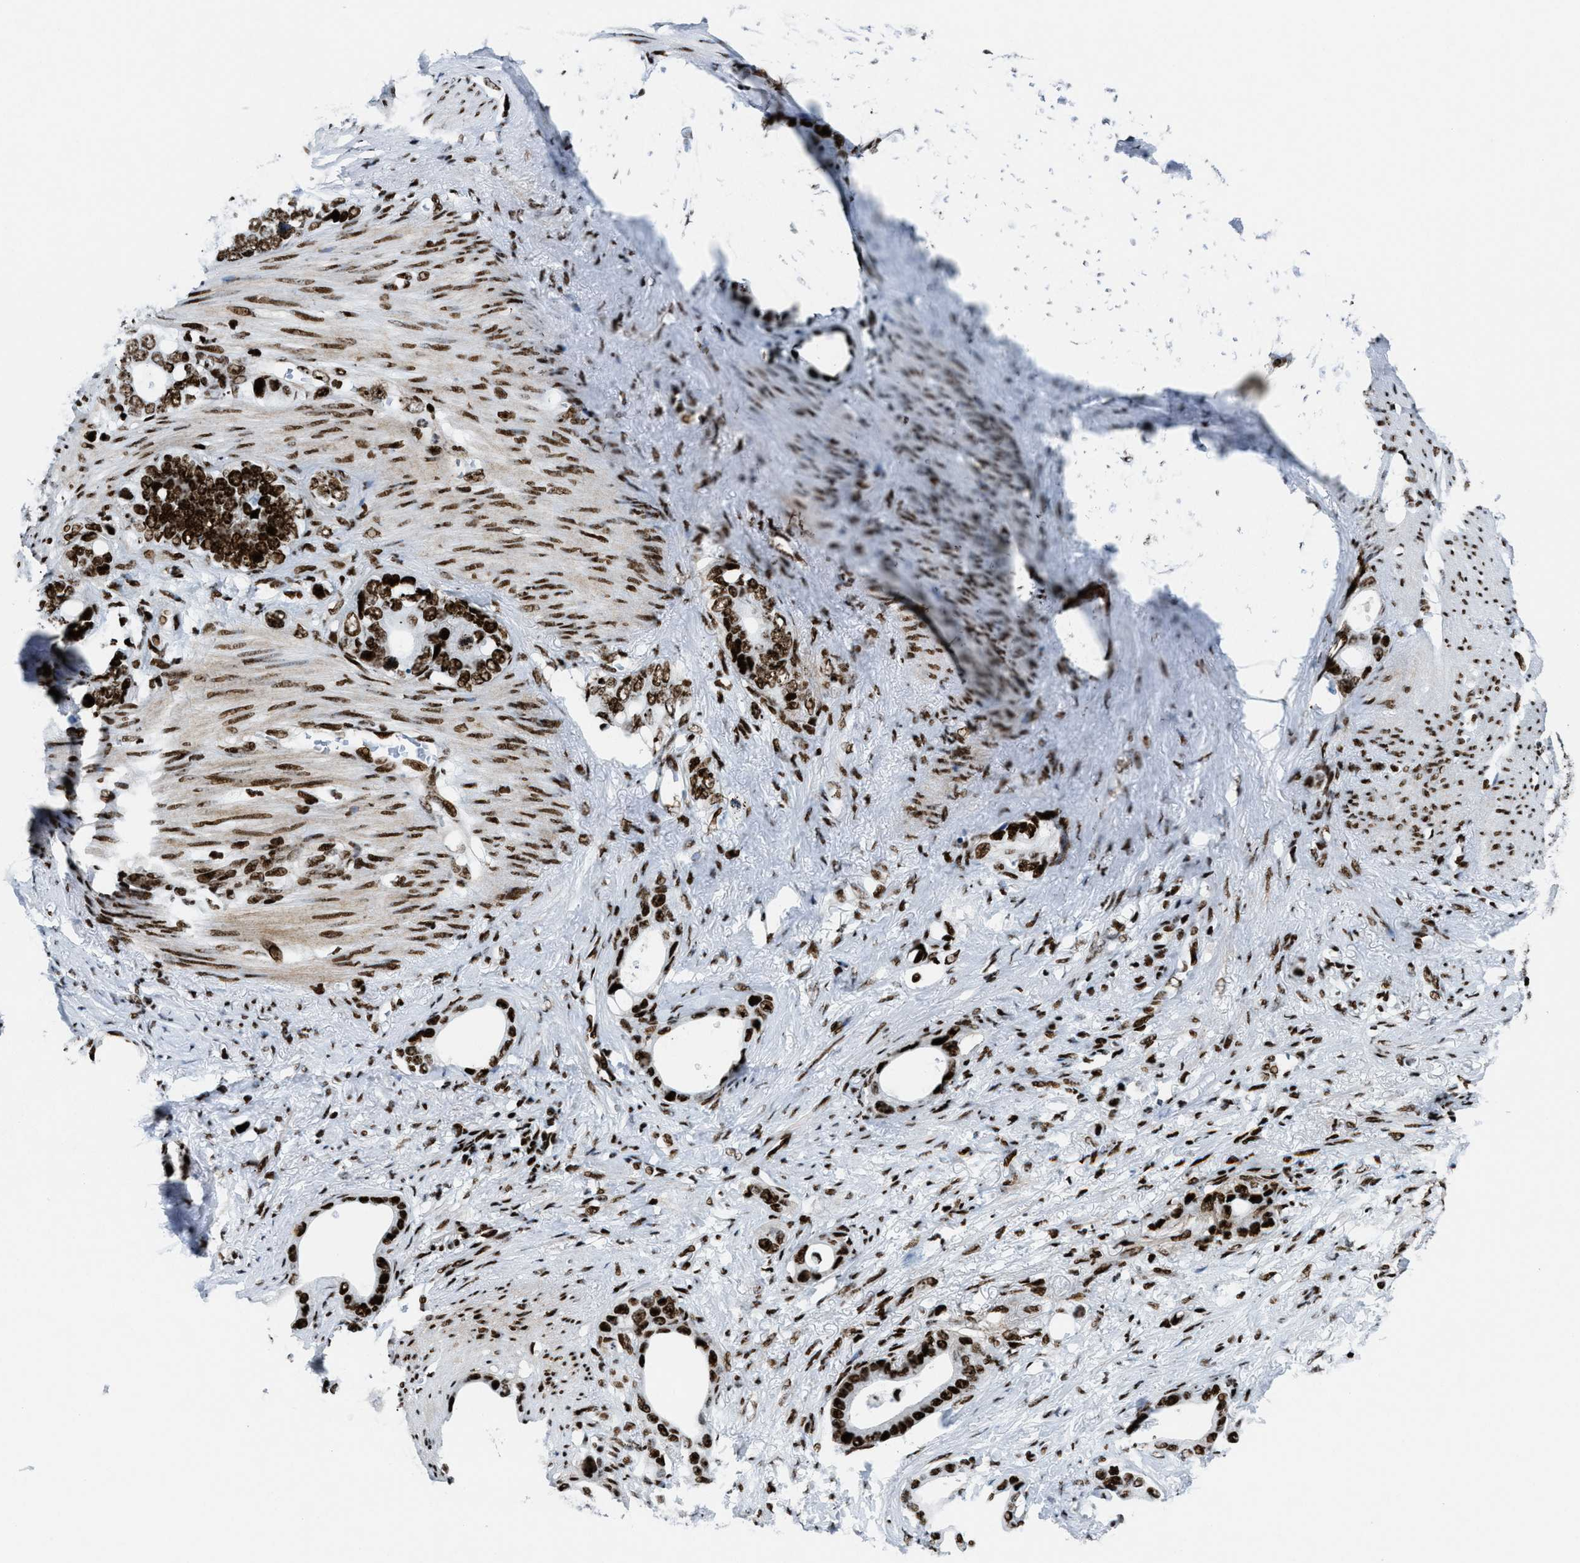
{"staining": {"intensity": "strong", "quantity": ">75%", "location": "nuclear"}, "tissue": "stomach cancer", "cell_type": "Tumor cells", "image_type": "cancer", "snomed": [{"axis": "morphology", "description": "Adenocarcinoma, NOS"}, {"axis": "topography", "description": "Stomach"}], "caption": "Immunohistochemical staining of stomach cancer (adenocarcinoma) reveals high levels of strong nuclear positivity in about >75% of tumor cells.", "gene": "NONO", "patient": {"sex": "female", "age": 75}}